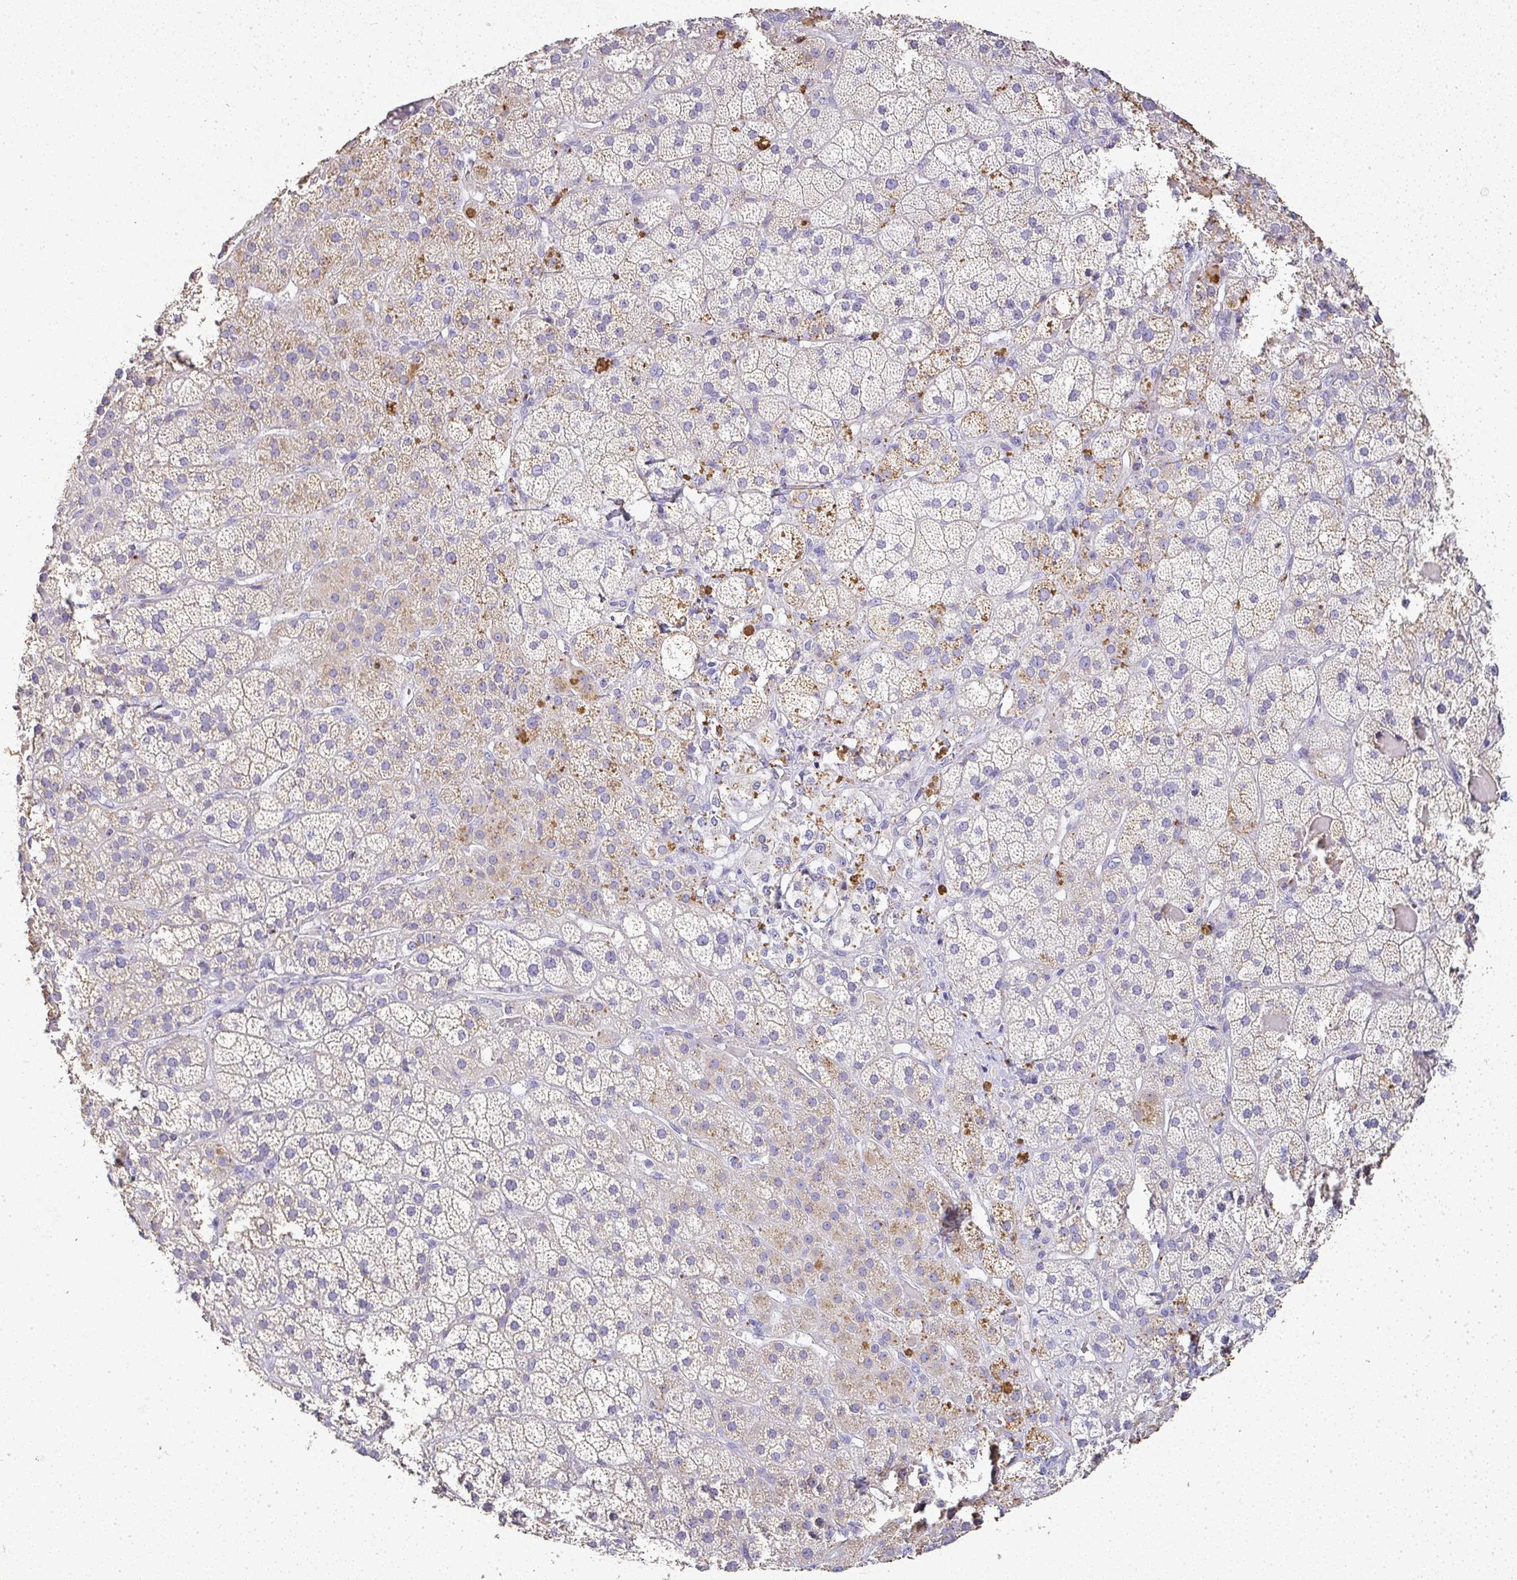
{"staining": {"intensity": "moderate", "quantity": "<25%", "location": "cytoplasmic/membranous"}, "tissue": "adrenal gland", "cell_type": "Glandular cells", "image_type": "normal", "snomed": [{"axis": "morphology", "description": "Normal tissue, NOS"}, {"axis": "topography", "description": "Adrenal gland"}], "caption": "Adrenal gland stained with a brown dye demonstrates moderate cytoplasmic/membranous positive staining in approximately <25% of glandular cells.", "gene": "RPS2", "patient": {"sex": "male", "age": 57}}